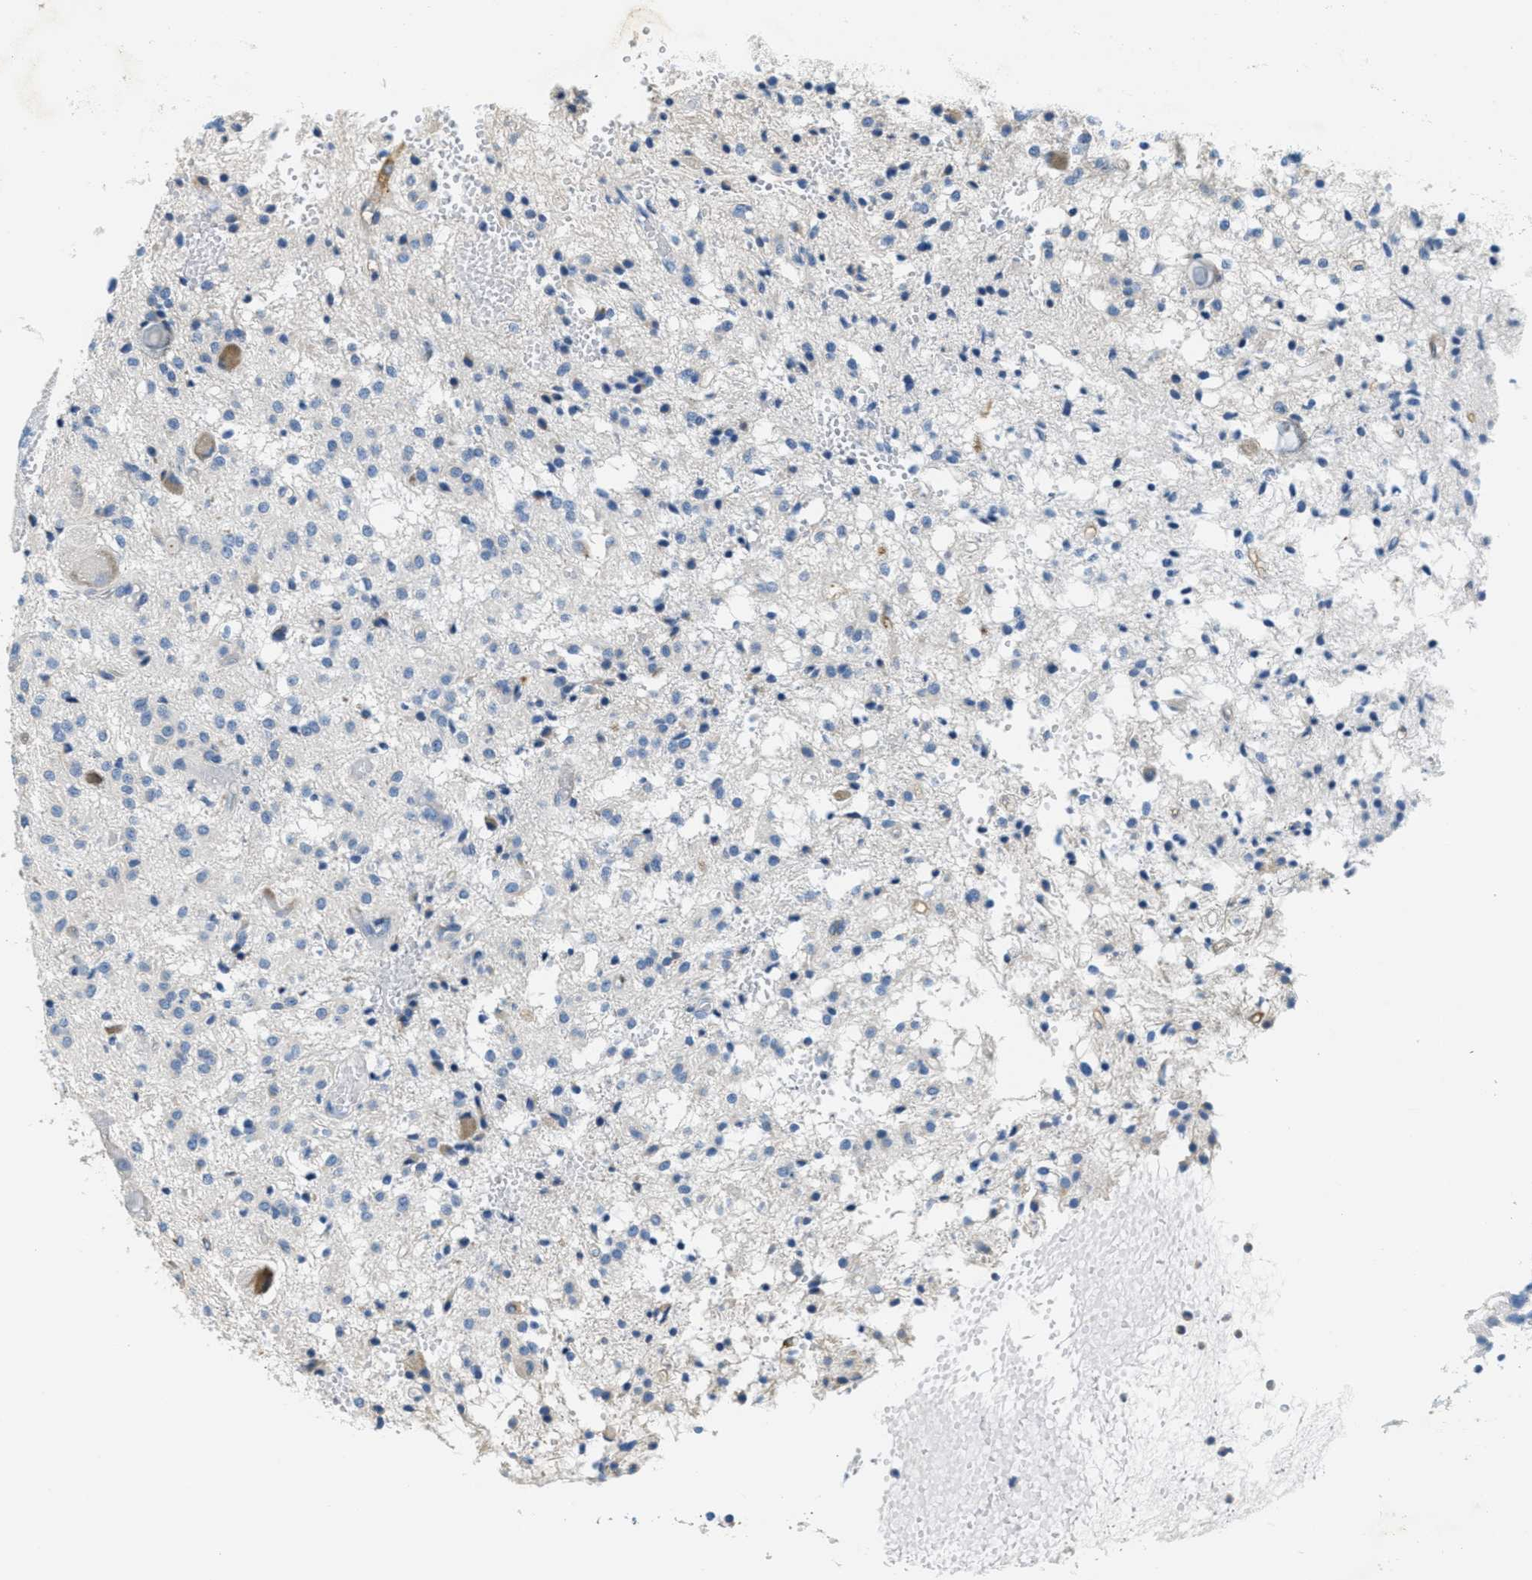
{"staining": {"intensity": "negative", "quantity": "none", "location": "none"}, "tissue": "glioma", "cell_type": "Tumor cells", "image_type": "cancer", "snomed": [{"axis": "morphology", "description": "Glioma, malignant, High grade"}, {"axis": "topography", "description": "Brain"}], "caption": "Immunohistochemical staining of human malignant high-grade glioma reveals no significant staining in tumor cells. (DAB (3,3'-diaminobenzidine) immunohistochemistry visualized using brightfield microscopy, high magnification).", "gene": "CA4", "patient": {"sex": "female", "age": 59}}